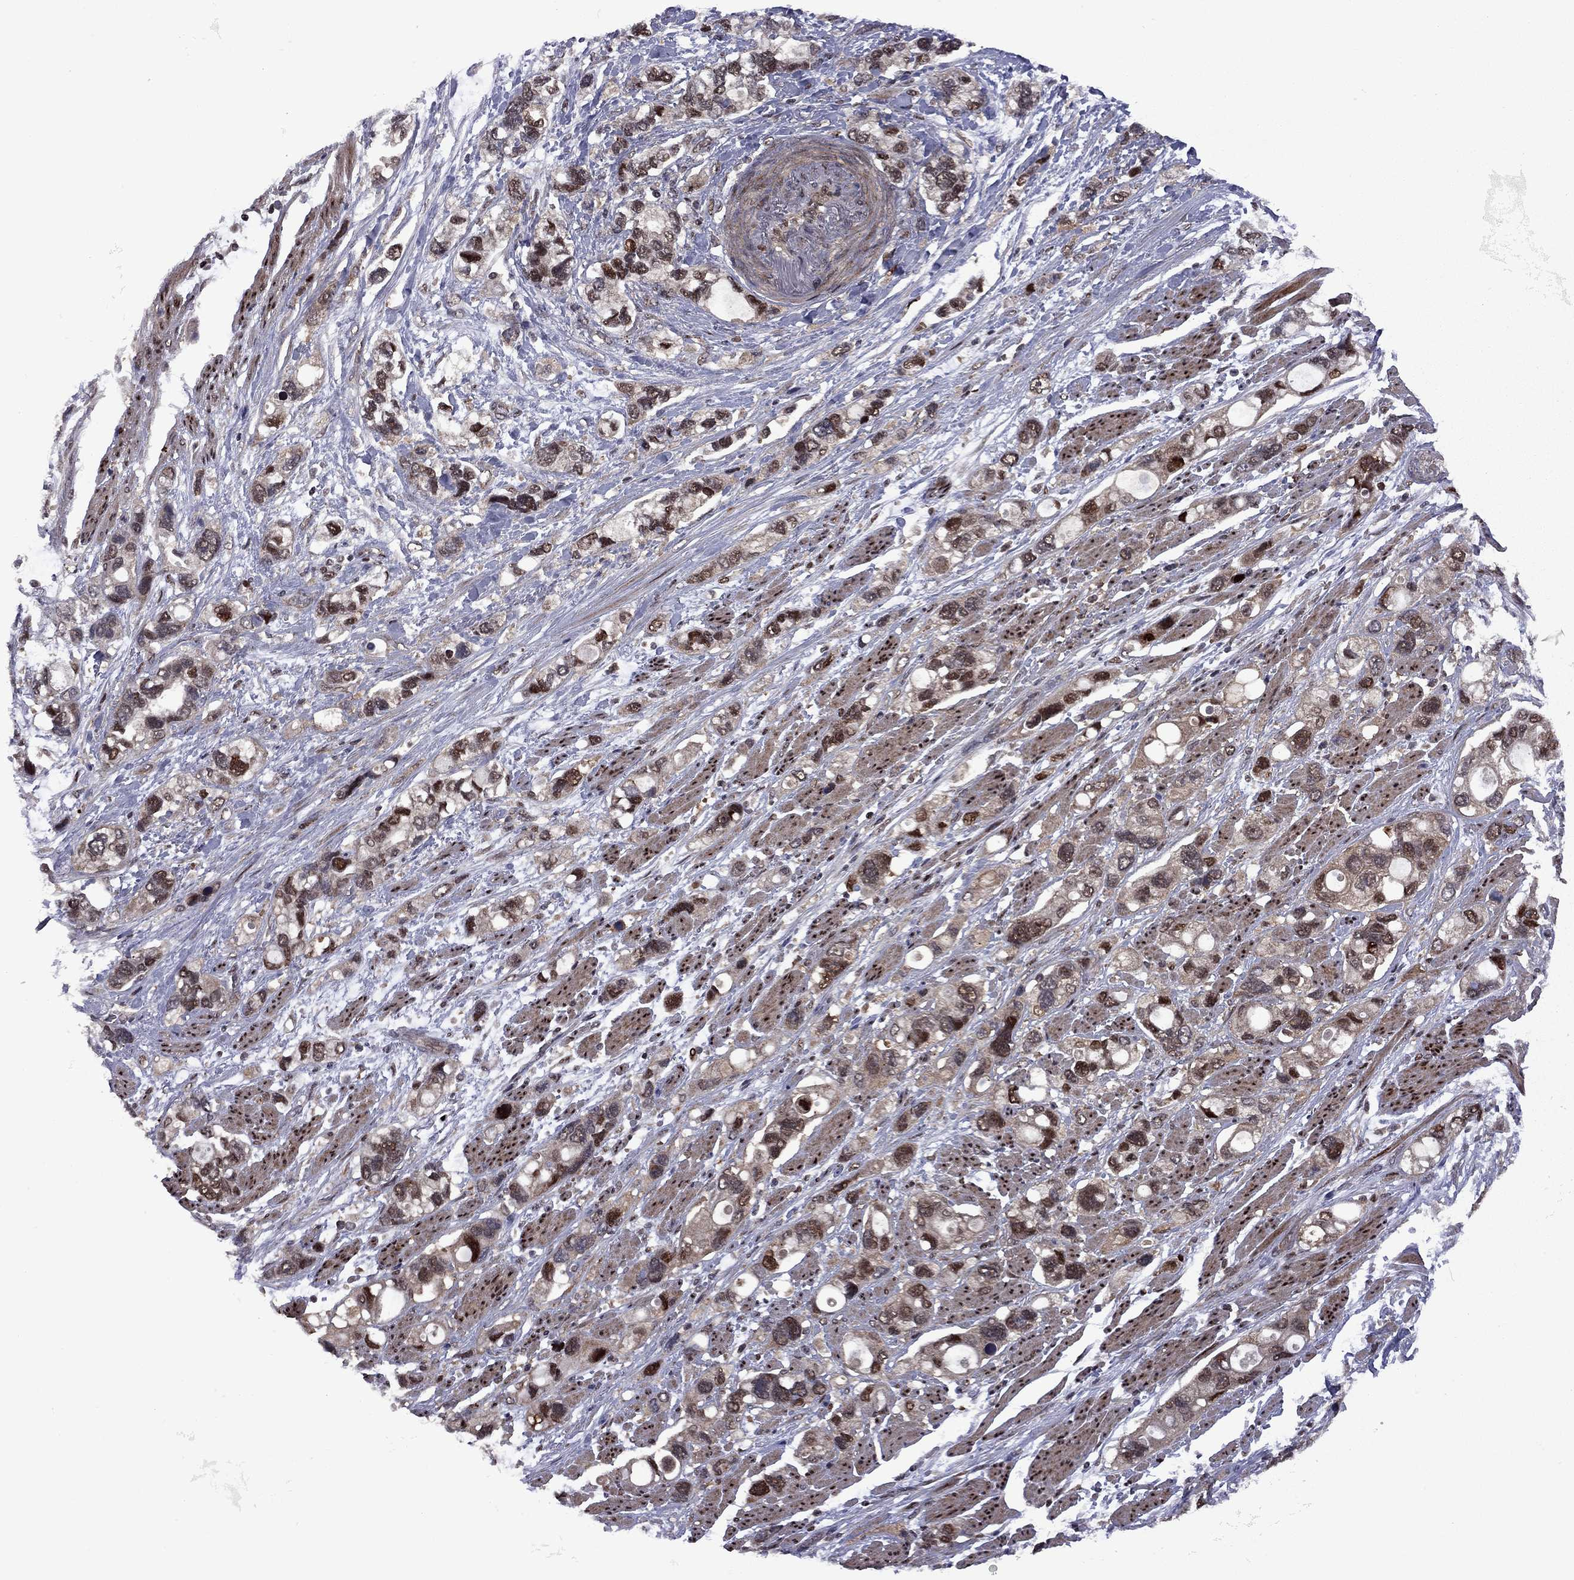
{"staining": {"intensity": "strong", "quantity": "25%-75%", "location": "cytoplasmic/membranous,nuclear"}, "tissue": "stomach cancer", "cell_type": "Tumor cells", "image_type": "cancer", "snomed": [{"axis": "morphology", "description": "Adenocarcinoma, NOS"}, {"axis": "topography", "description": "Stomach, upper"}], "caption": "Immunohistochemistry histopathology image of stomach cancer stained for a protein (brown), which exhibits high levels of strong cytoplasmic/membranous and nuclear expression in about 25%-75% of tumor cells.", "gene": "IPP", "patient": {"sex": "female", "age": 81}}